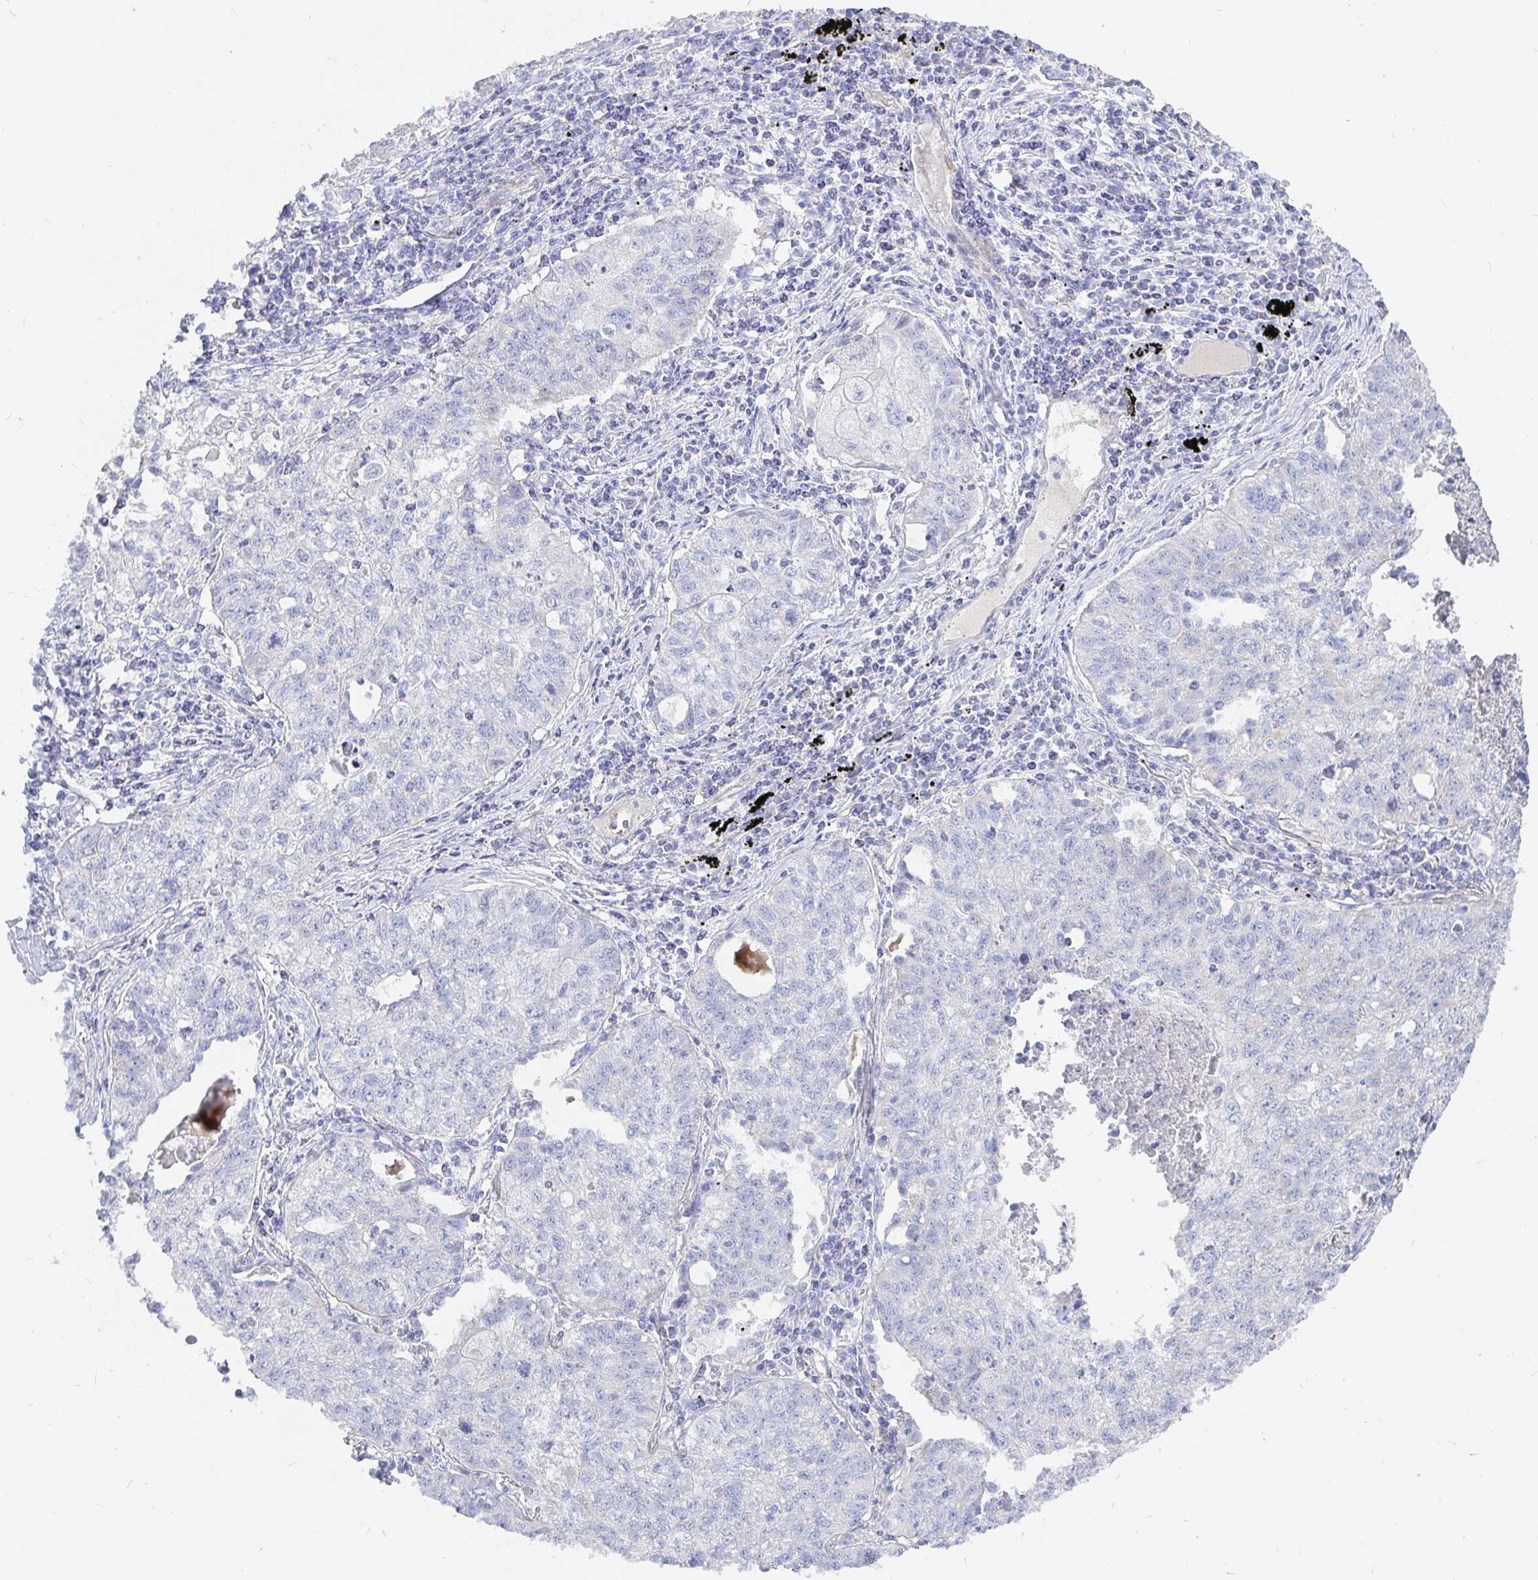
{"staining": {"intensity": "negative", "quantity": "none", "location": "none"}, "tissue": "lung cancer", "cell_type": "Tumor cells", "image_type": "cancer", "snomed": [{"axis": "morphology", "description": "Normal morphology"}, {"axis": "morphology", "description": "Aneuploidy"}, {"axis": "morphology", "description": "Squamous cell carcinoma, NOS"}, {"axis": "topography", "description": "Lymph node"}, {"axis": "topography", "description": "Lung"}], "caption": "DAB immunohistochemical staining of squamous cell carcinoma (lung) shows no significant positivity in tumor cells.", "gene": "COX16", "patient": {"sex": "female", "age": 76}}